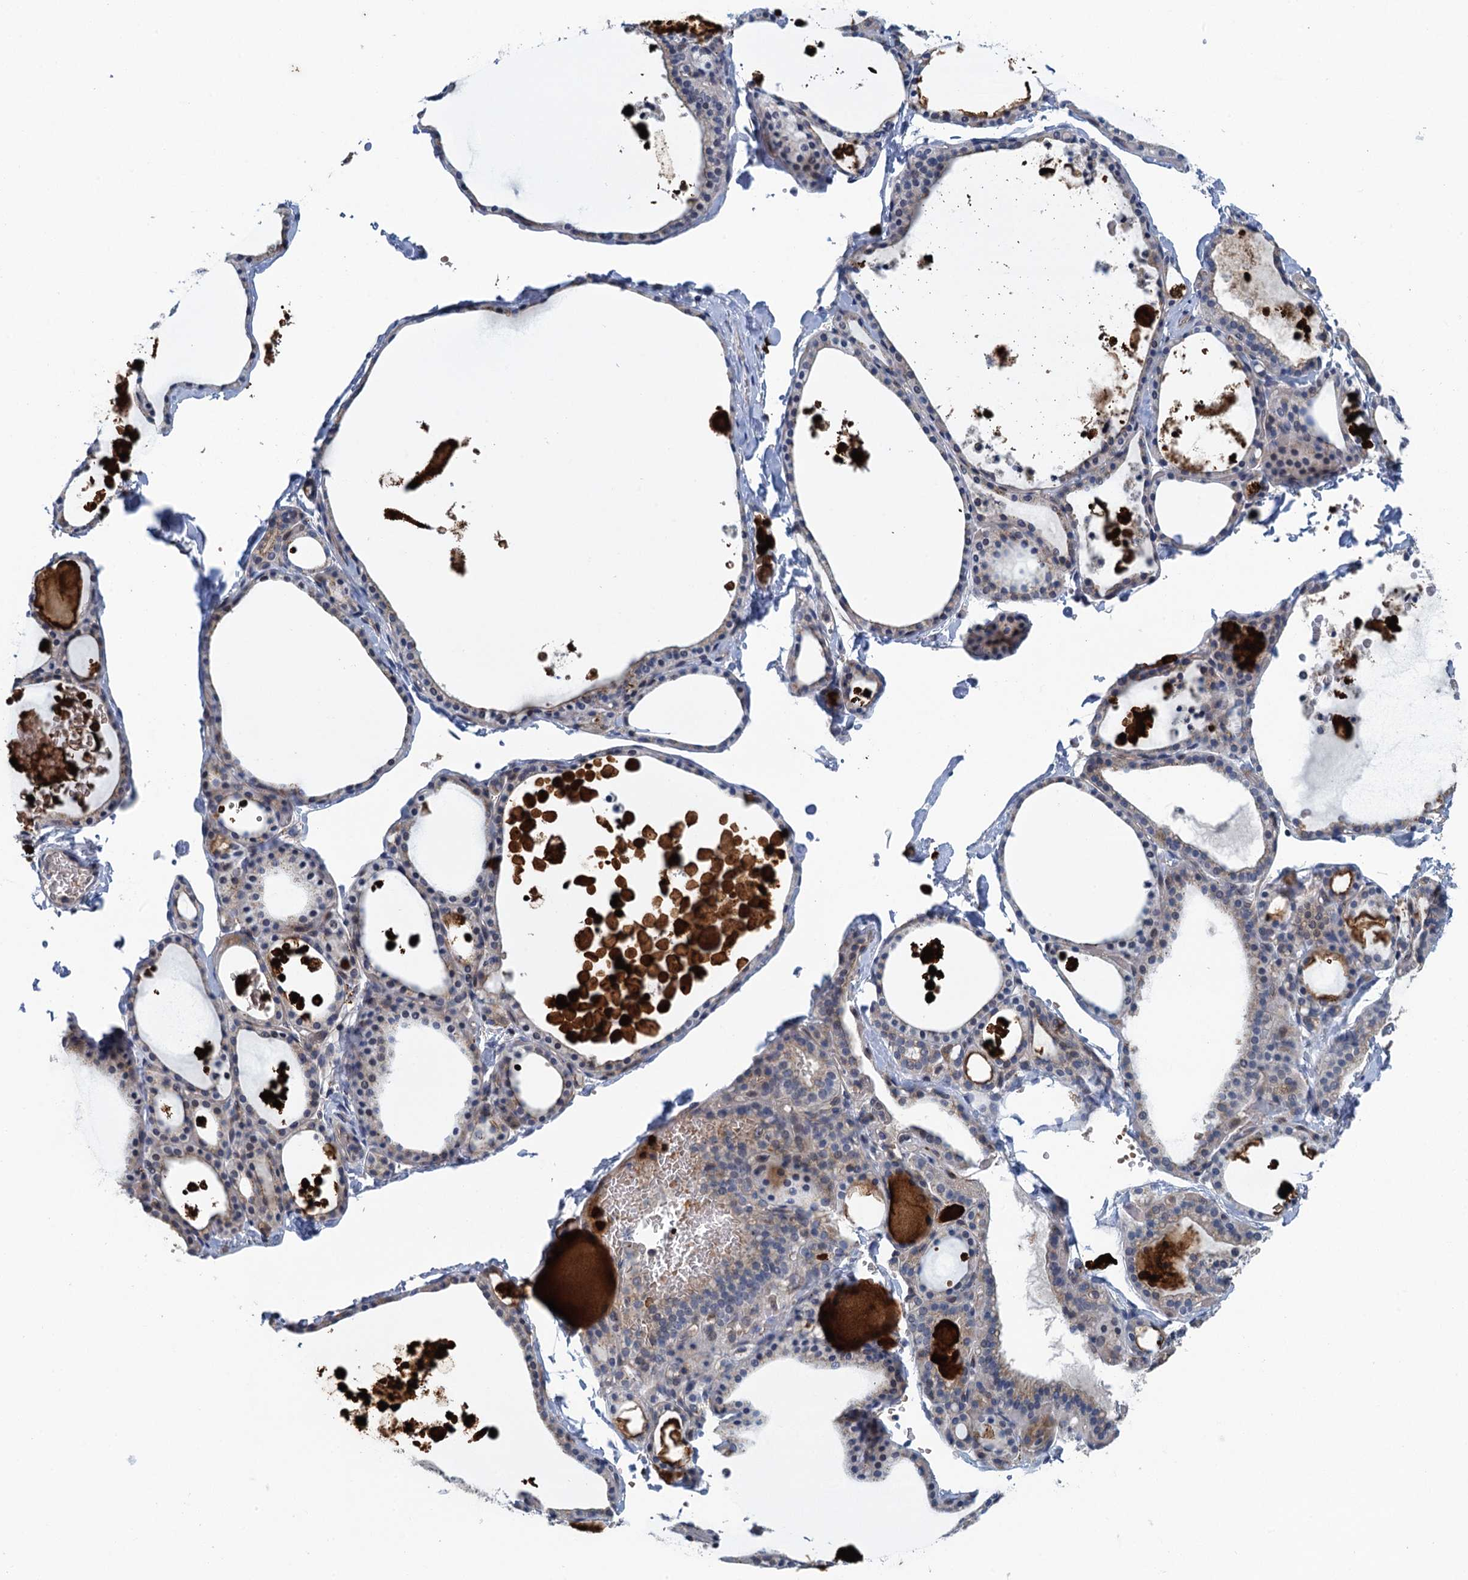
{"staining": {"intensity": "weak", "quantity": "25%-75%", "location": "cytoplasmic/membranous"}, "tissue": "thyroid gland", "cell_type": "Glandular cells", "image_type": "normal", "snomed": [{"axis": "morphology", "description": "Normal tissue, NOS"}, {"axis": "topography", "description": "Thyroid gland"}], "caption": "Glandular cells demonstrate low levels of weak cytoplasmic/membranous positivity in approximately 25%-75% of cells in unremarkable human thyroid gland.", "gene": "KBTBD8", "patient": {"sex": "male", "age": 56}}